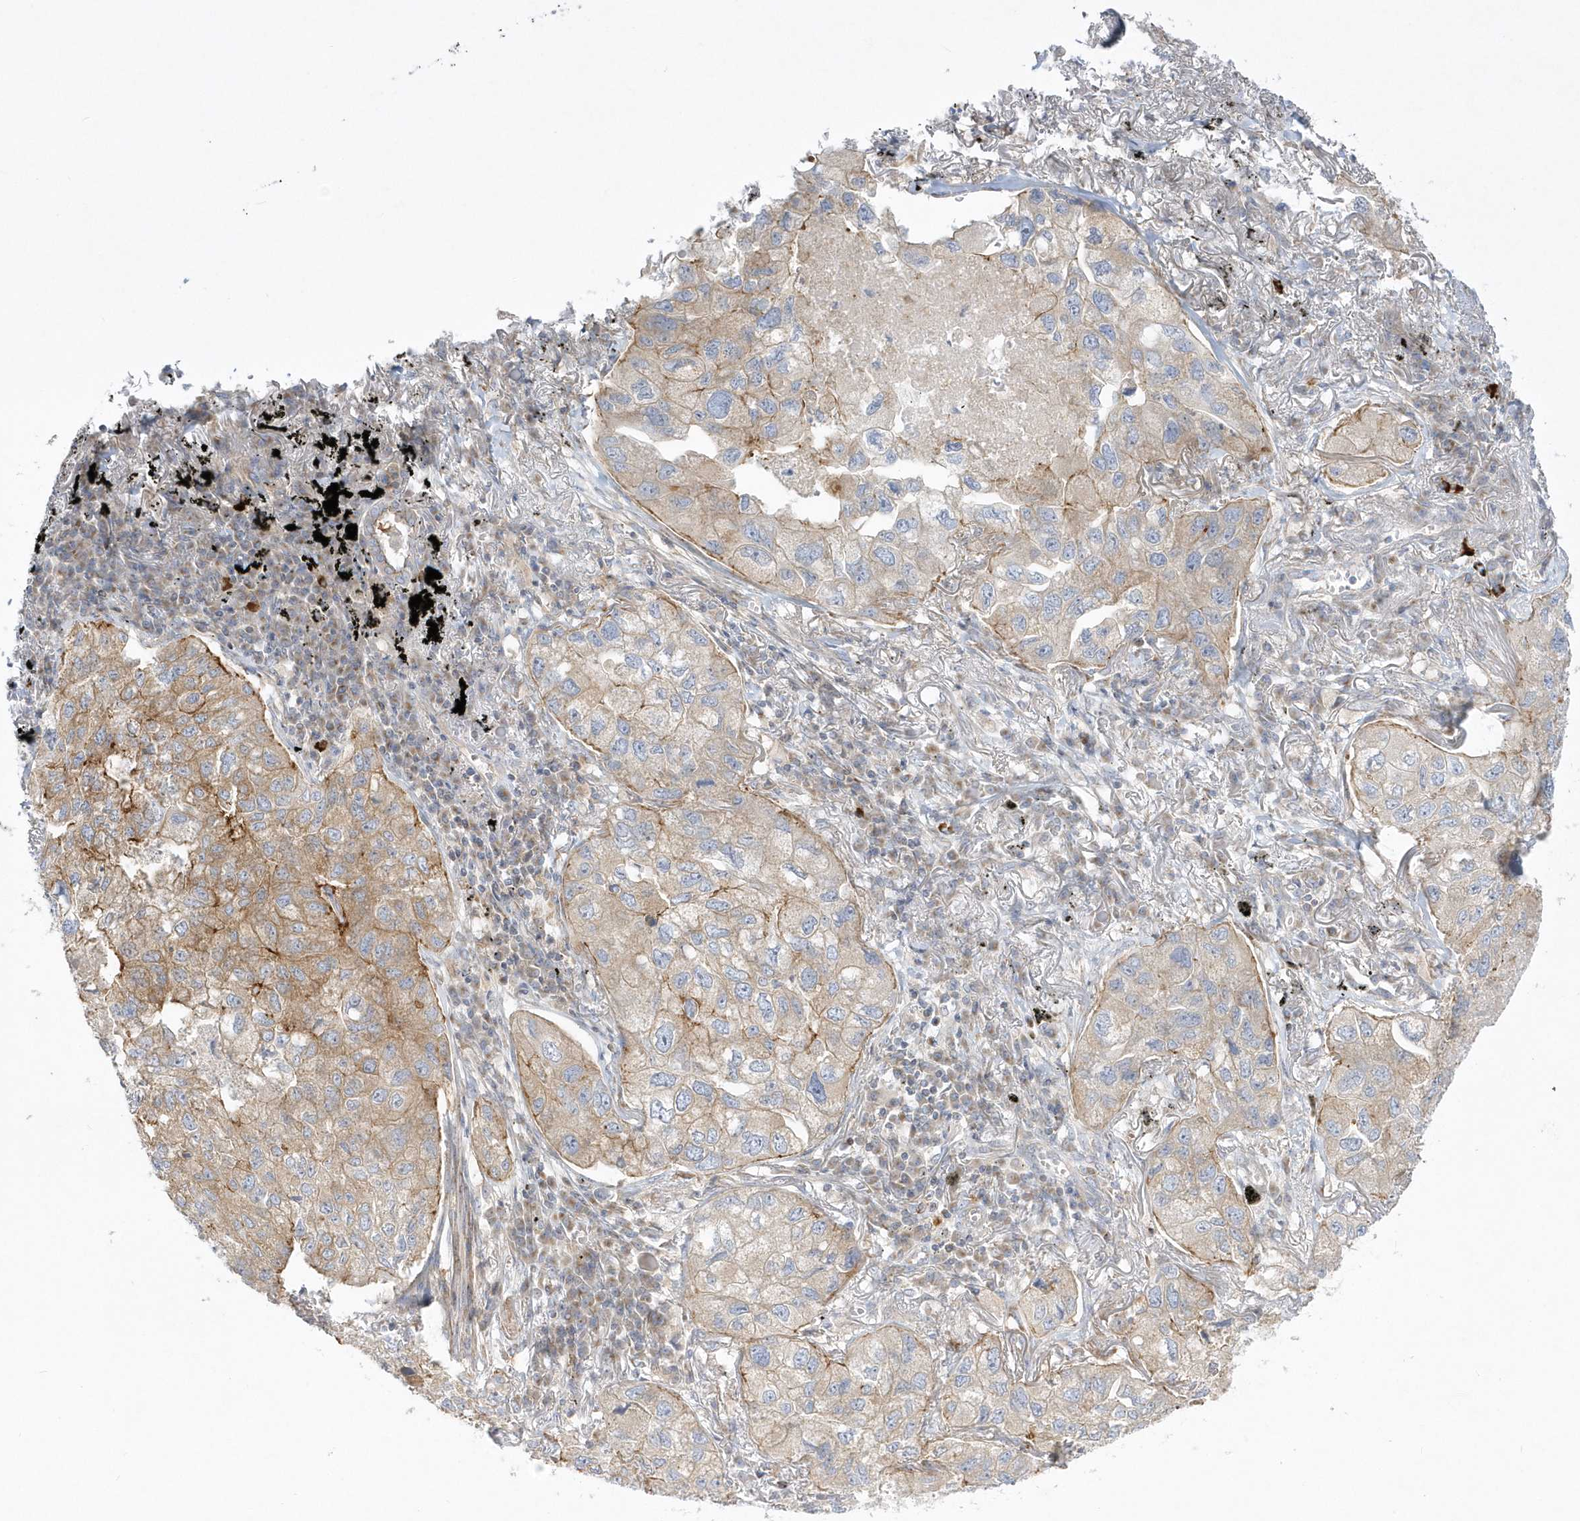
{"staining": {"intensity": "moderate", "quantity": "25%-75%", "location": "cytoplasmic/membranous"}, "tissue": "lung cancer", "cell_type": "Tumor cells", "image_type": "cancer", "snomed": [{"axis": "morphology", "description": "Adenocarcinoma, NOS"}, {"axis": "topography", "description": "Lung"}], "caption": "Brown immunohistochemical staining in human lung cancer (adenocarcinoma) exhibits moderate cytoplasmic/membranous expression in about 25%-75% of tumor cells. (DAB (3,3'-diaminobenzidine) IHC with brightfield microscopy, high magnification).", "gene": "DNAJC18", "patient": {"sex": "male", "age": 65}}